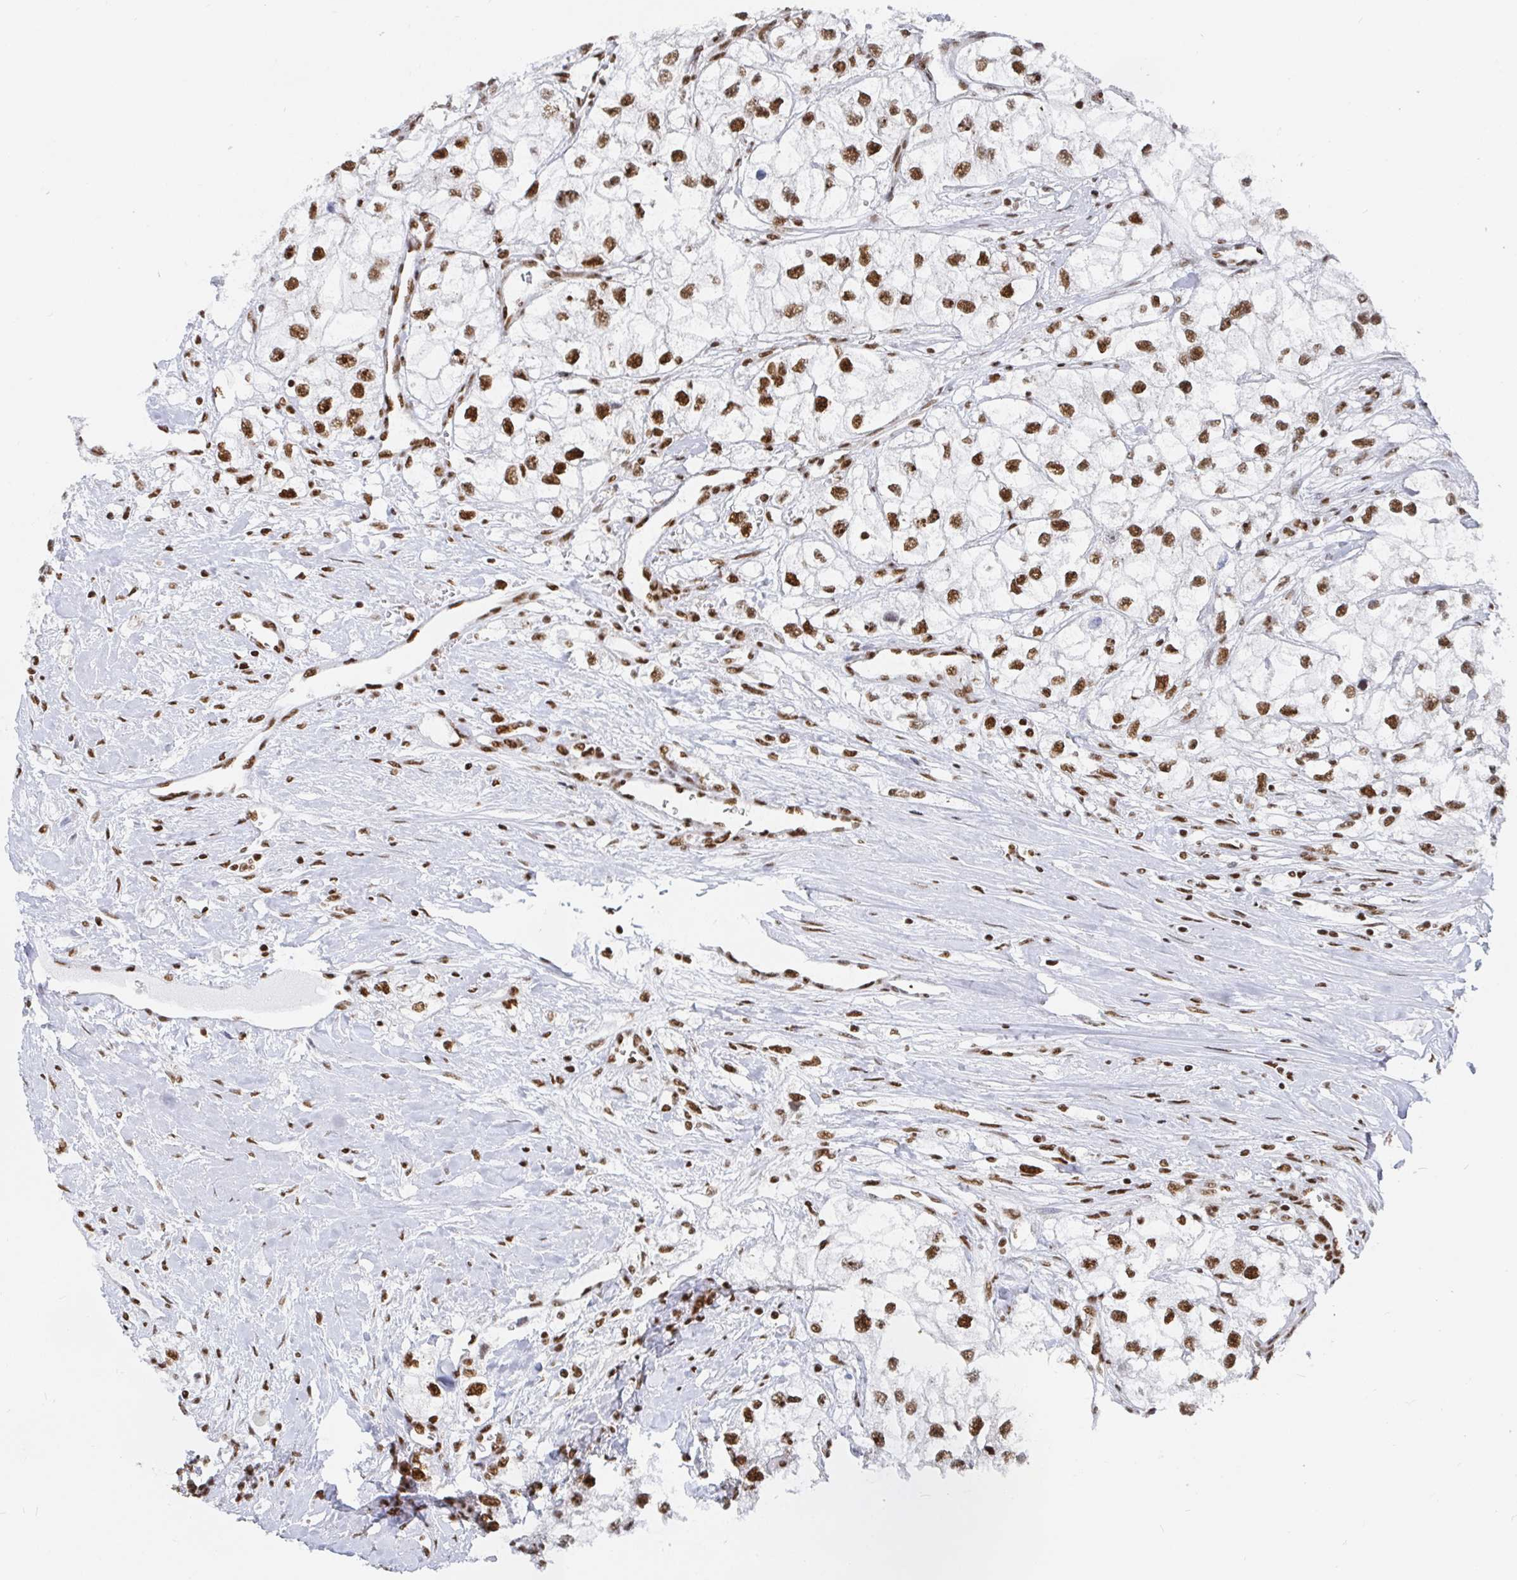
{"staining": {"intensity": "strong", "quantity": ">75%", "location": "nuclear"}, "tissue": "renal cancer", "cell_type": "Tumor cells", "image_type": "cancer", "snomed": [{"axis": "morphology", "description": "Adenocarcinoma, NOS"}, {"axis": "topography", "description": "Kidney"}], "caption": "Renal cancer tissue displays strong nuclear staining in approximately >75% of tumor cells", "gene": "EWSR1", "patient": {"sex": "male", "age": 59}}